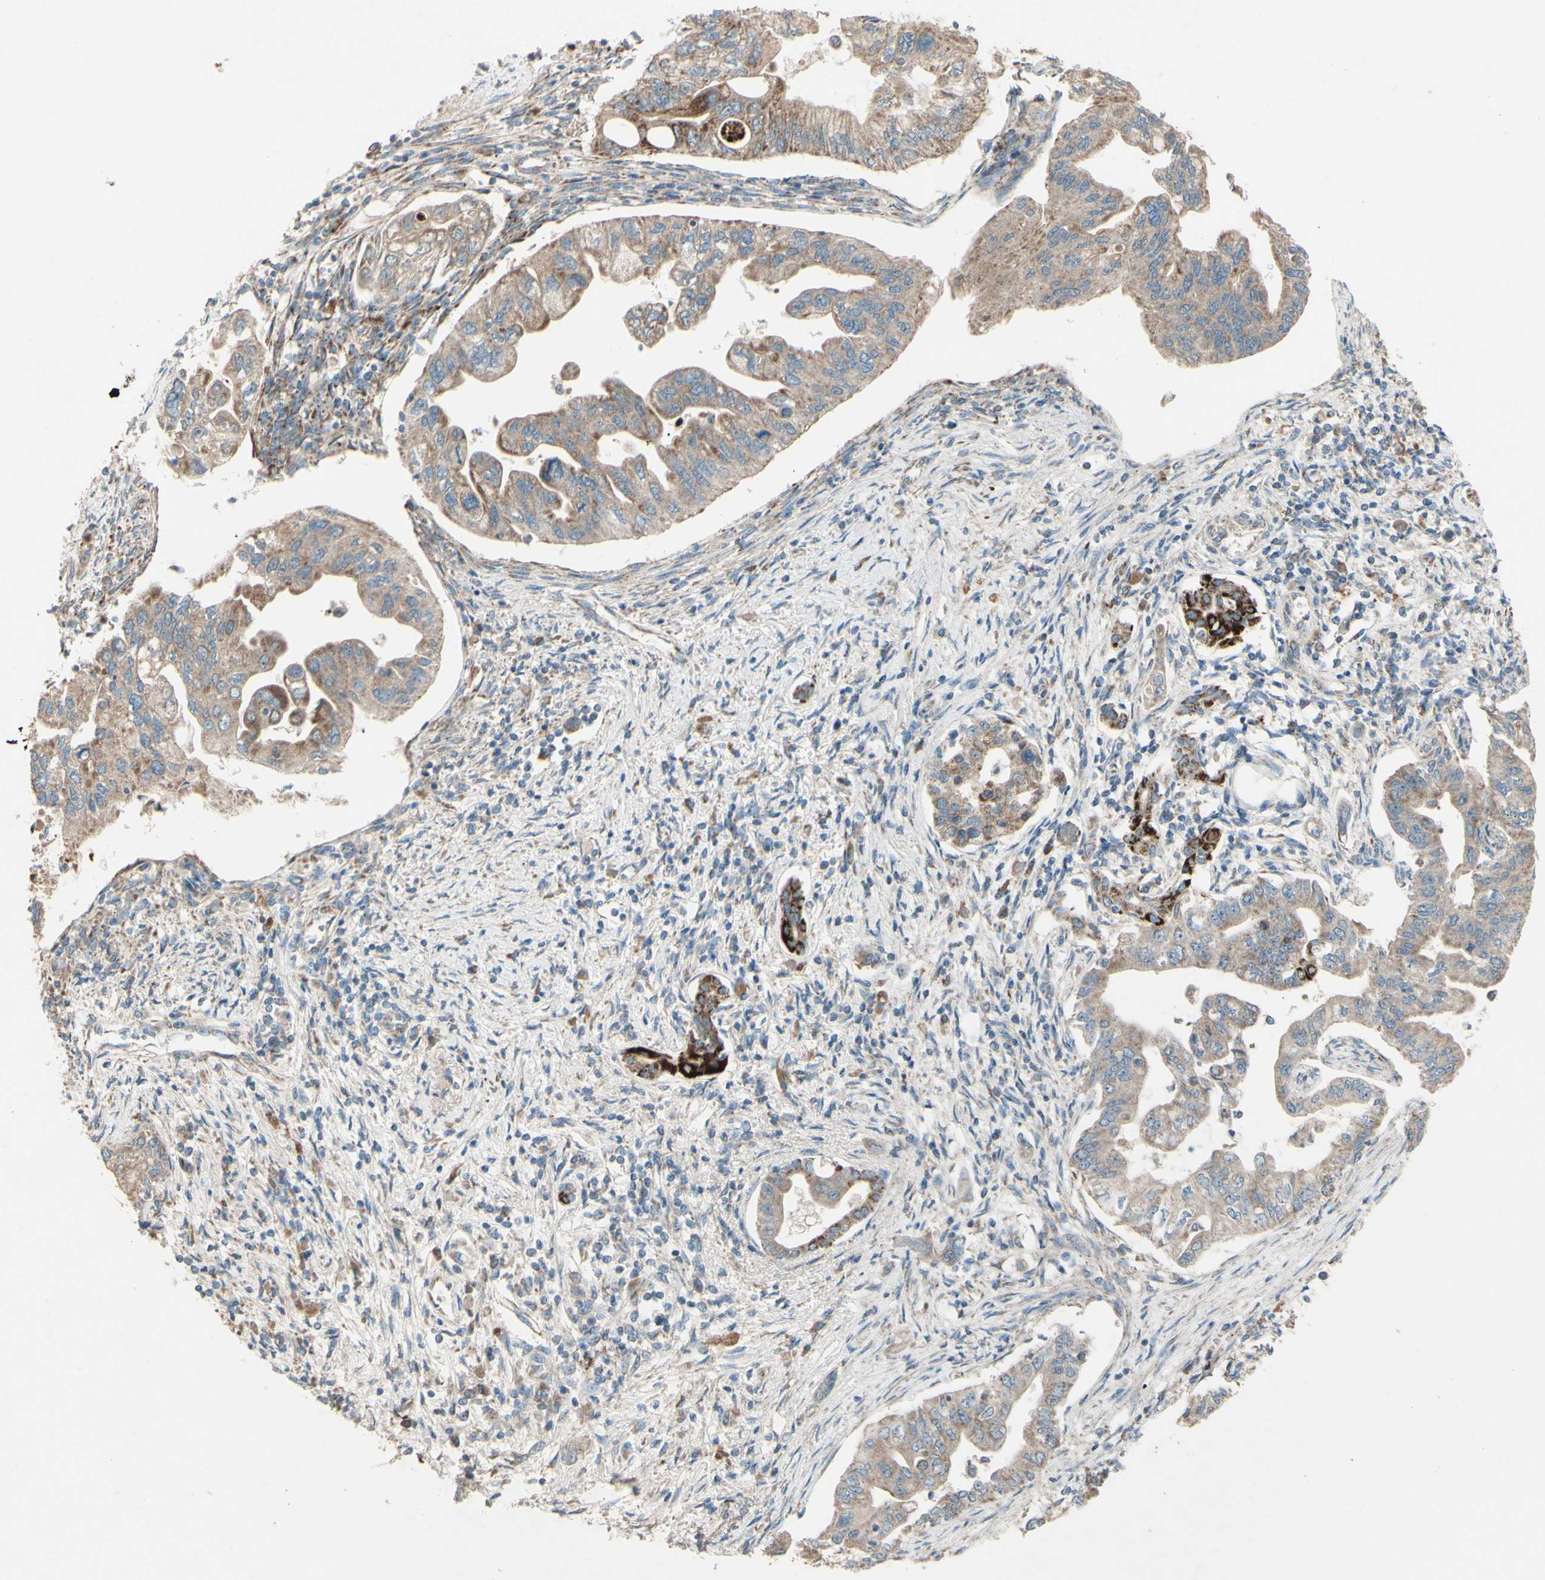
{"staining": {"intensity": "moderate", "quantity": ">75%", "location": "cytoplasmic/membranous"}, "tissue": "pancreatic cancer", "cell_type": "Tumor cells", "image_type": "cancer", "snomed": [{"axis": "morphology", "description": "Normal tissue, NOS"}, {"axis": "topography", "description": "Pancreas"}], "caption": "Protein expression analysis of pancreatic cancer shows moderate cytoplasmic/membranous expression in approximately >75% of tumor cells.", "gene": "RHOT1", "patient": {"sex": "male", "age": 42}}